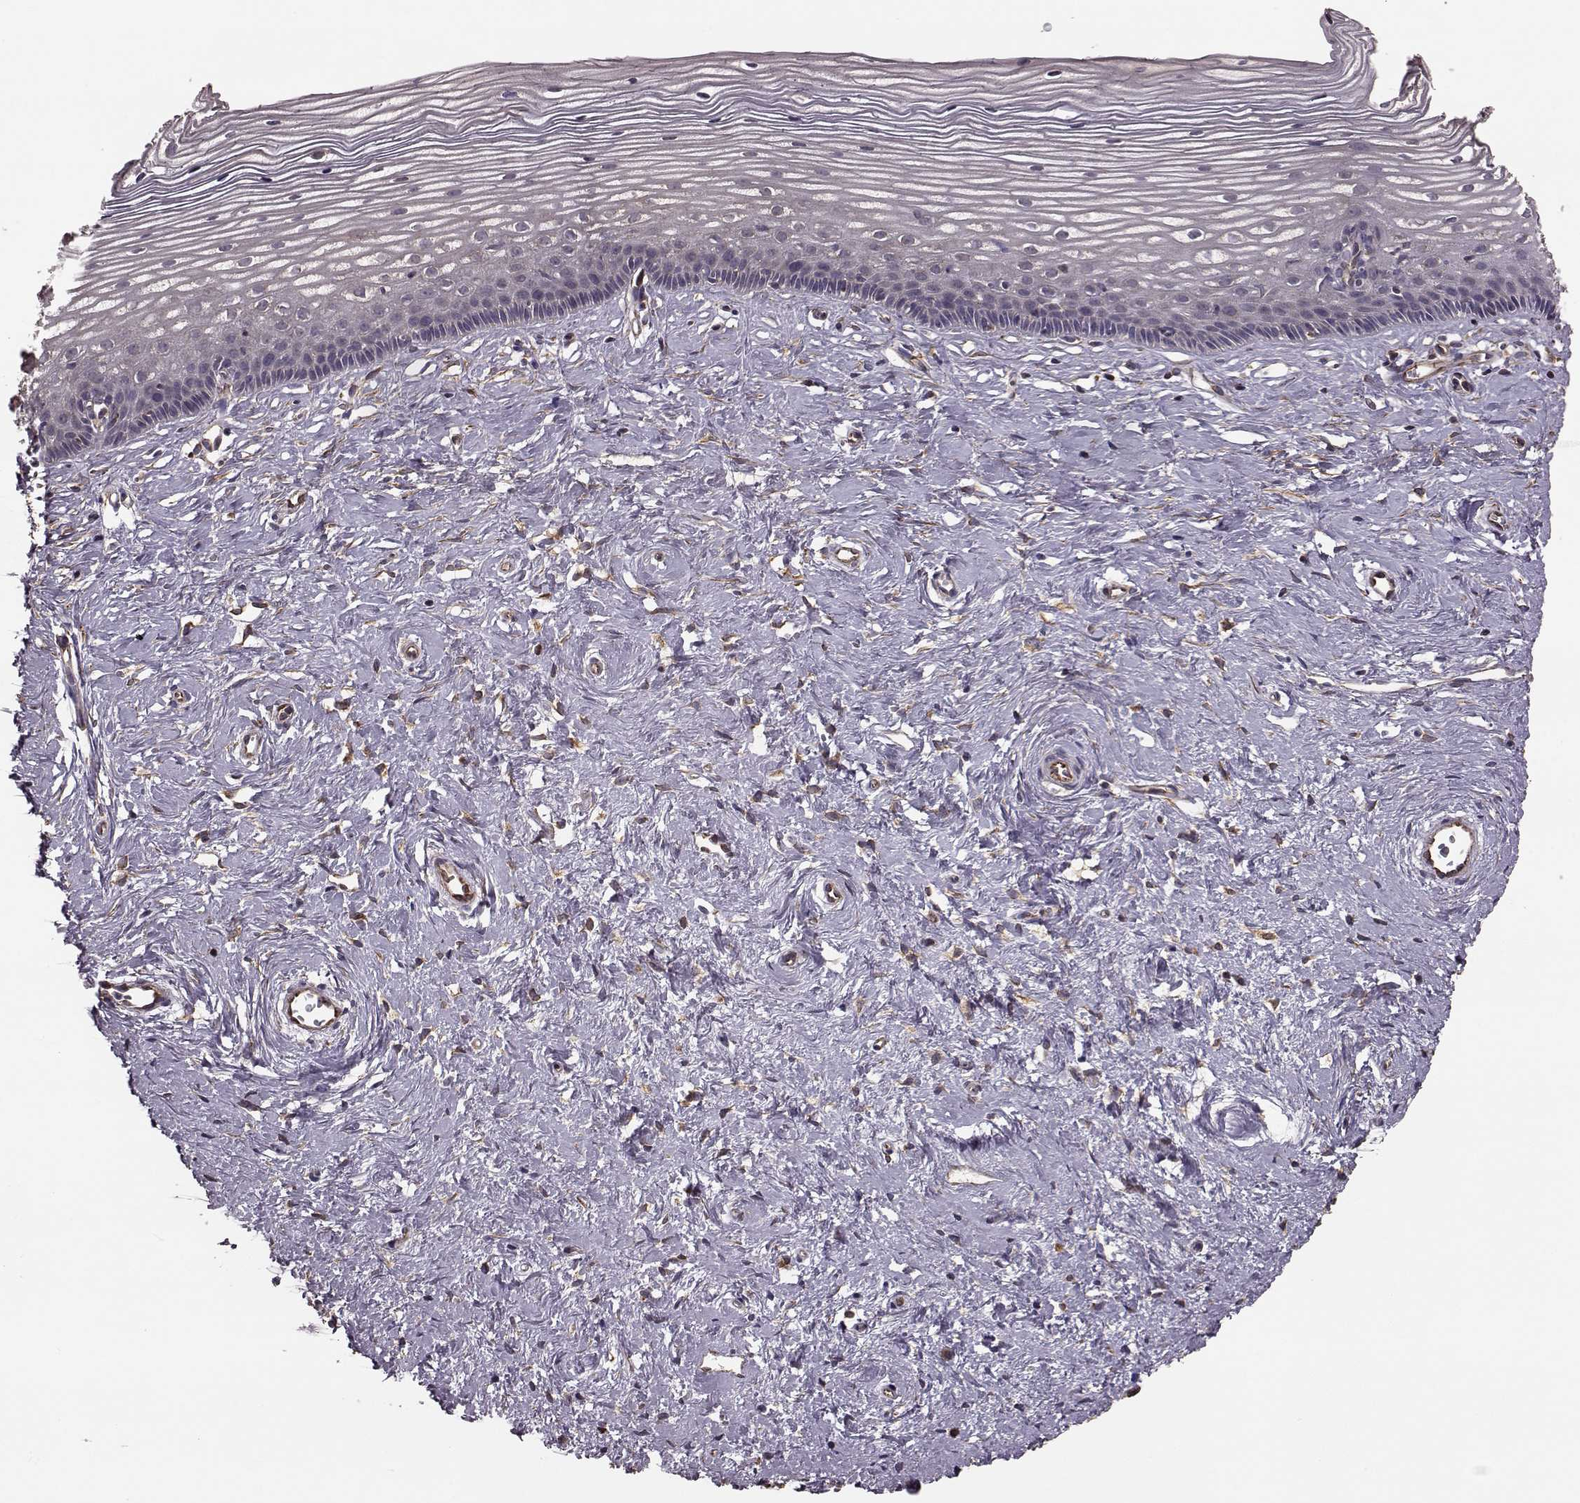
{"staining": {"intensity": "negative", "quantity": "none", "location": "none"}, "tissue": "cervix", "cell_type": "Glandular cells", "image_type": "normal", "snomed": [{"axis": "morphology", "description": "Normal tissue, NOS"}, {"axis": "topography", "description": "Cervix"}], "caption": "This is a image of immunohistochemistry (IHC) staining of normal cervix, which shows no positivity in glandular cells.", "gene": "NTF3", "patient": {"sex": "female", "age": 40}}